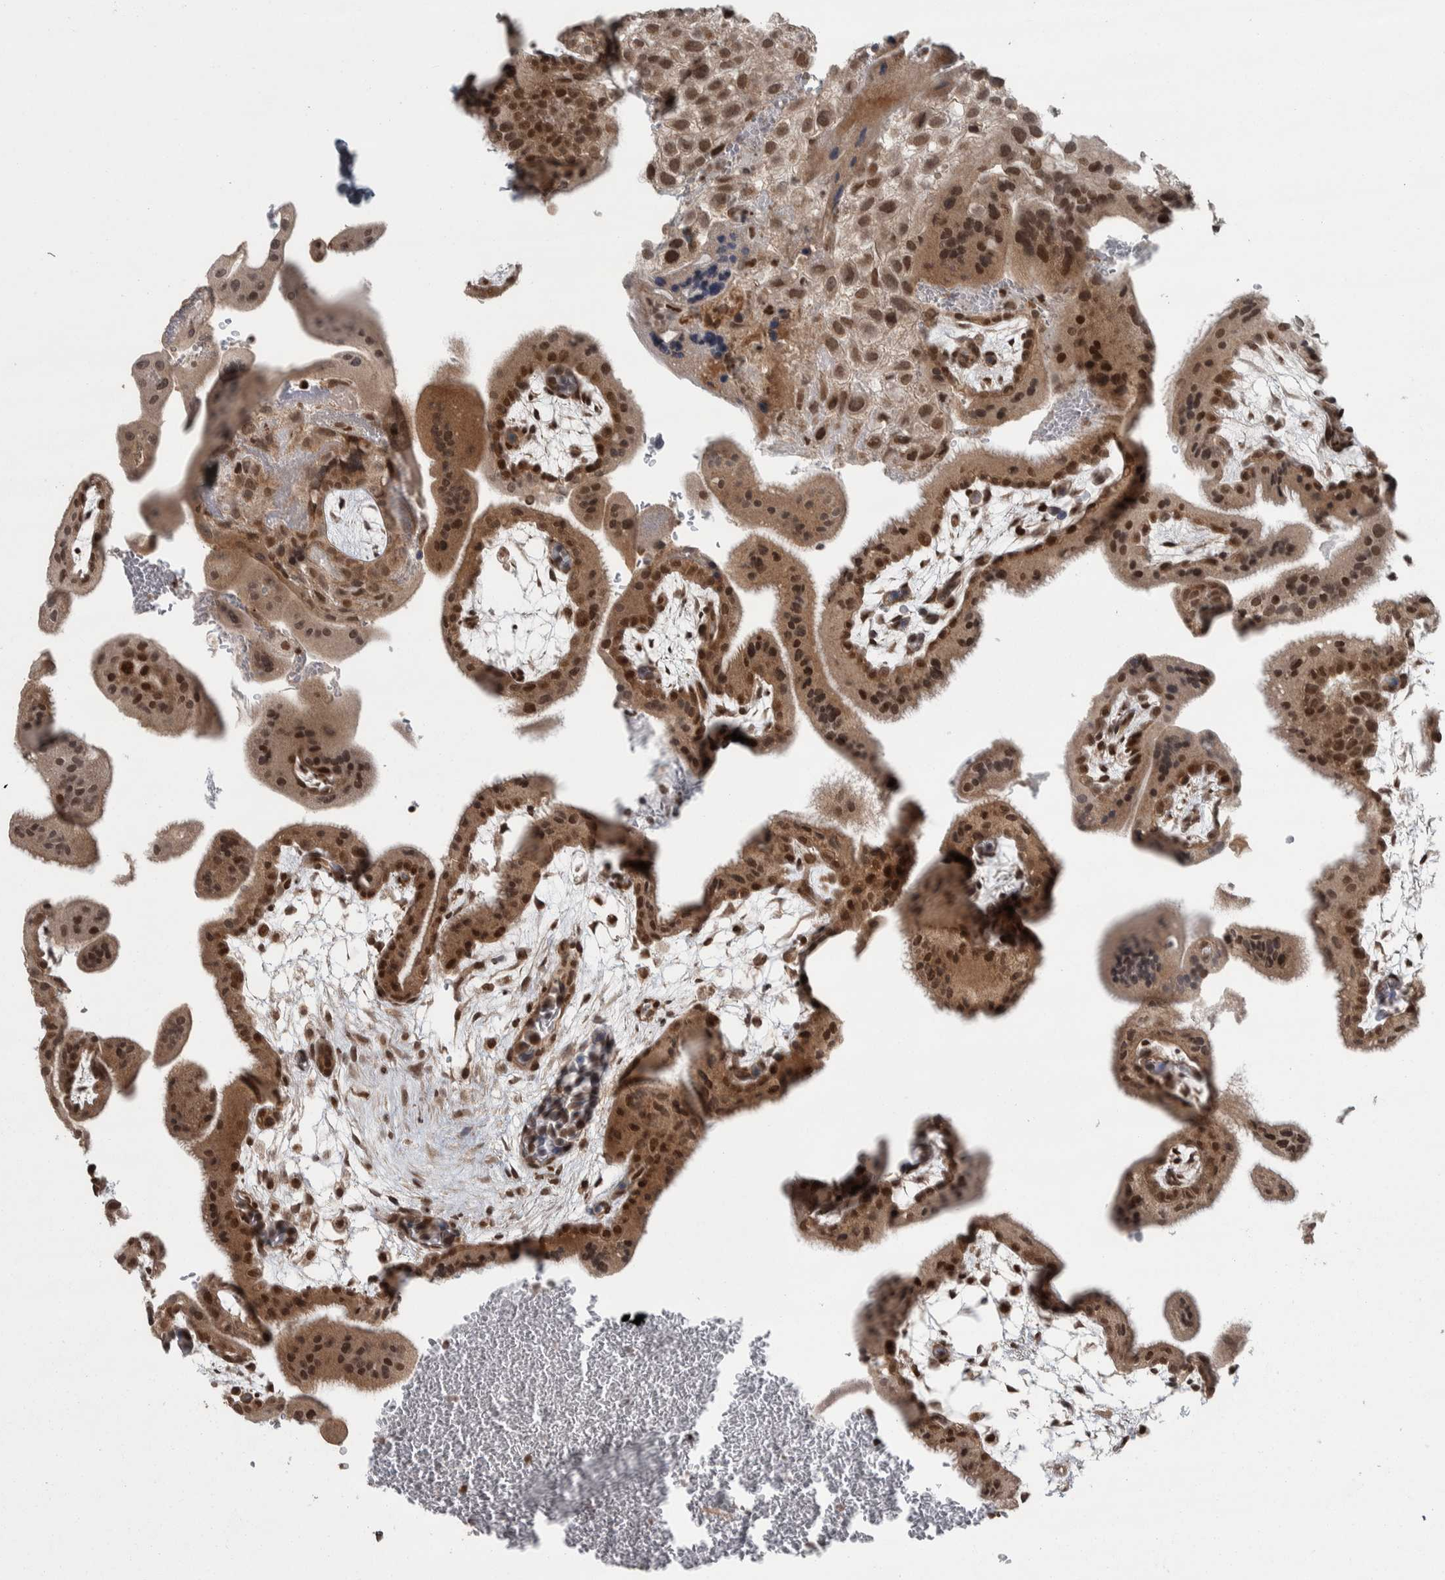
{"staining": {"intensity": "moderate", "quantity": ">75%", "location": "cytoplasmic/membranous"}, "tissue": "placenta", "cell_type": "Decidual cells", "image_type": "normal", "snomed": [{"axis": "morphology", "description": "Normal tissue, NOS"}, {"axis": "topography", "description": "Placenta"}], "caption": "High-magnification brightfield microscopy of normal placenta stained with DAB (3,3'-diaminobenzidine) (brown) and counterstained with hematoxylin (blue). decidual cells exhibit moderate cytoplasmic/membranous expression is appreciated in about>75% of cells.", "gene": "CWC27", "patient": {"sex": "female", "age": 35}}